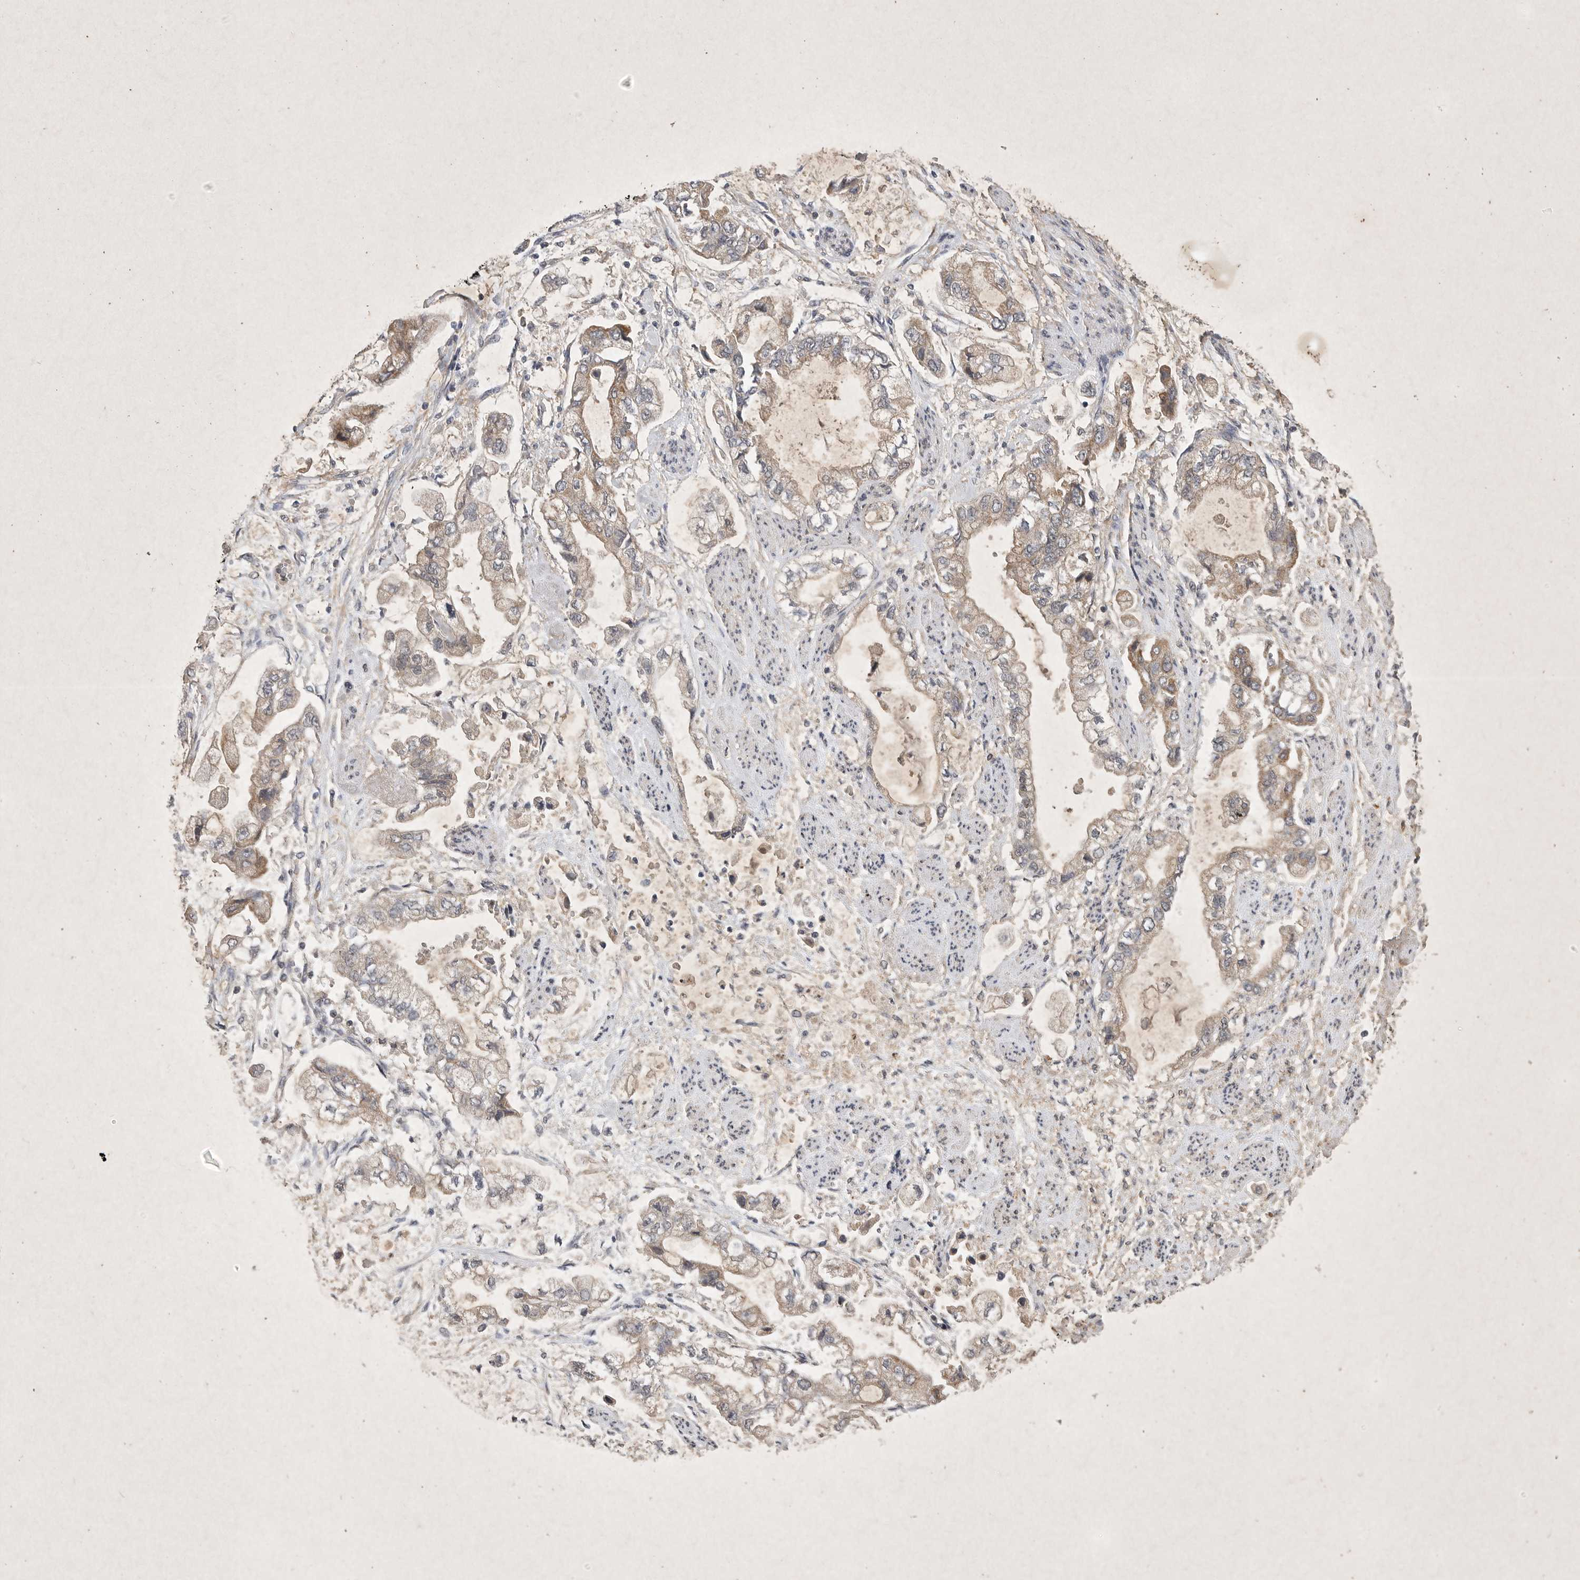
{"staining": {"intensity": "weak", "quantity": "<25%", "location": "cytoplasmic/membranous"}, "tissue": "stomach cancer", "cell_type": "Tumor cells", "image_type": "cancer", "snomed": [{"axis": "morphology", "description": "Adenocarcinoma, NOS"}, {"axis": "topography", "description": "Stomach"}], "caption": "Immunohistochemistry histopathology image of neoplastic tissue: human stomach cancer stained with DAB shows no significant protein positivity in tumor cells.", "gene": "DDR1", "patient": {"sex": "male", "age": 62}}